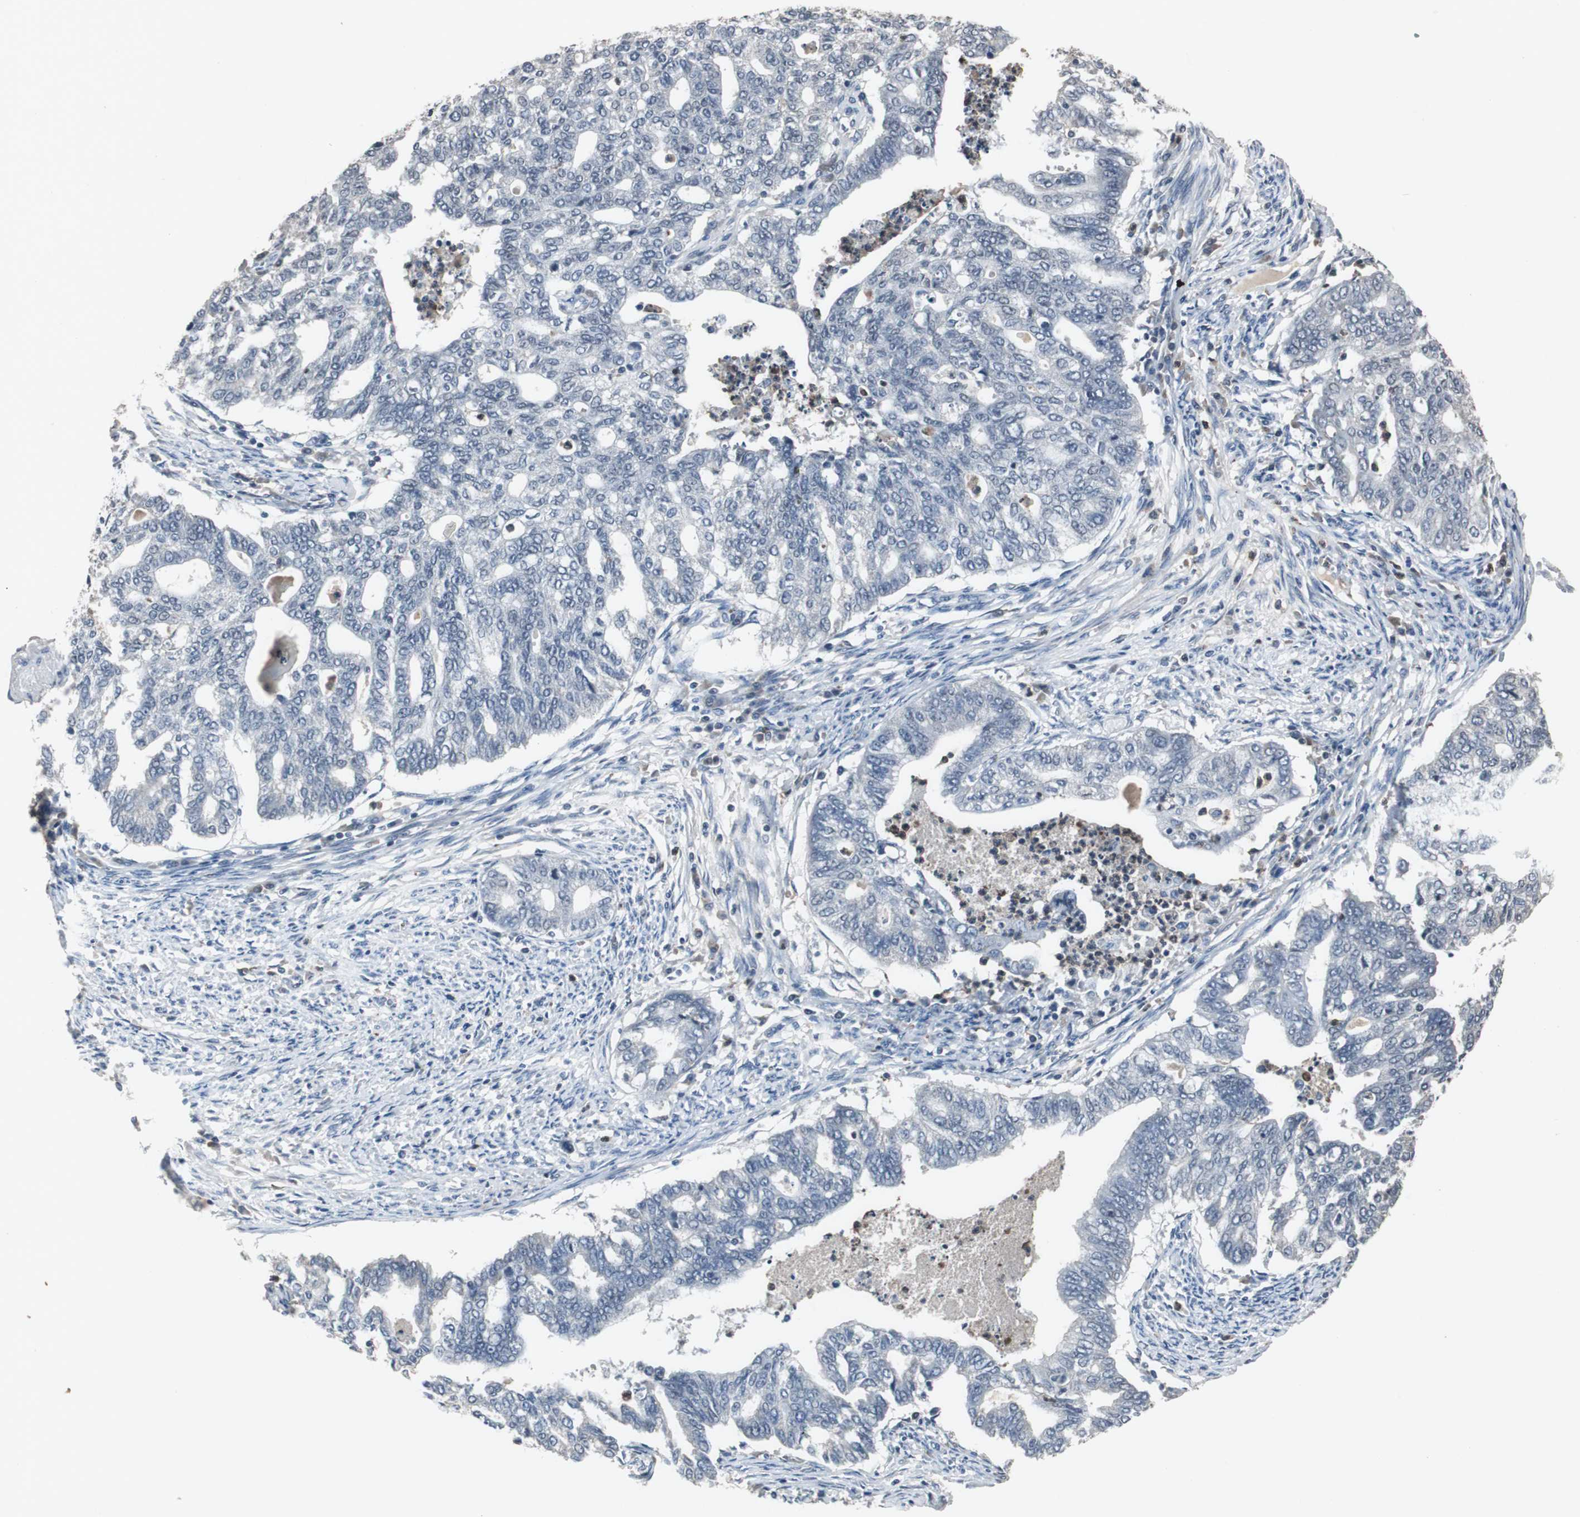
{"staining": {"intensity": "negative", "quantity": "none", "location": "none"}, "tissue": "endometrial cancer", "cell_type": "Tumor cells", "image_type": "cancer", "snomed": [{"axis": "morphology", "description": "Adenocarcinoma, NOS"}, {"axis": "topography", "description": "Endometrium"}], "caption": "Immunohistochemical staining of endometrial cancer (adenocarcinoma) reveals no significant staining in tumor cells.", "gene": "ADNP2", "patient": {"sex": "female", "age": 79}}